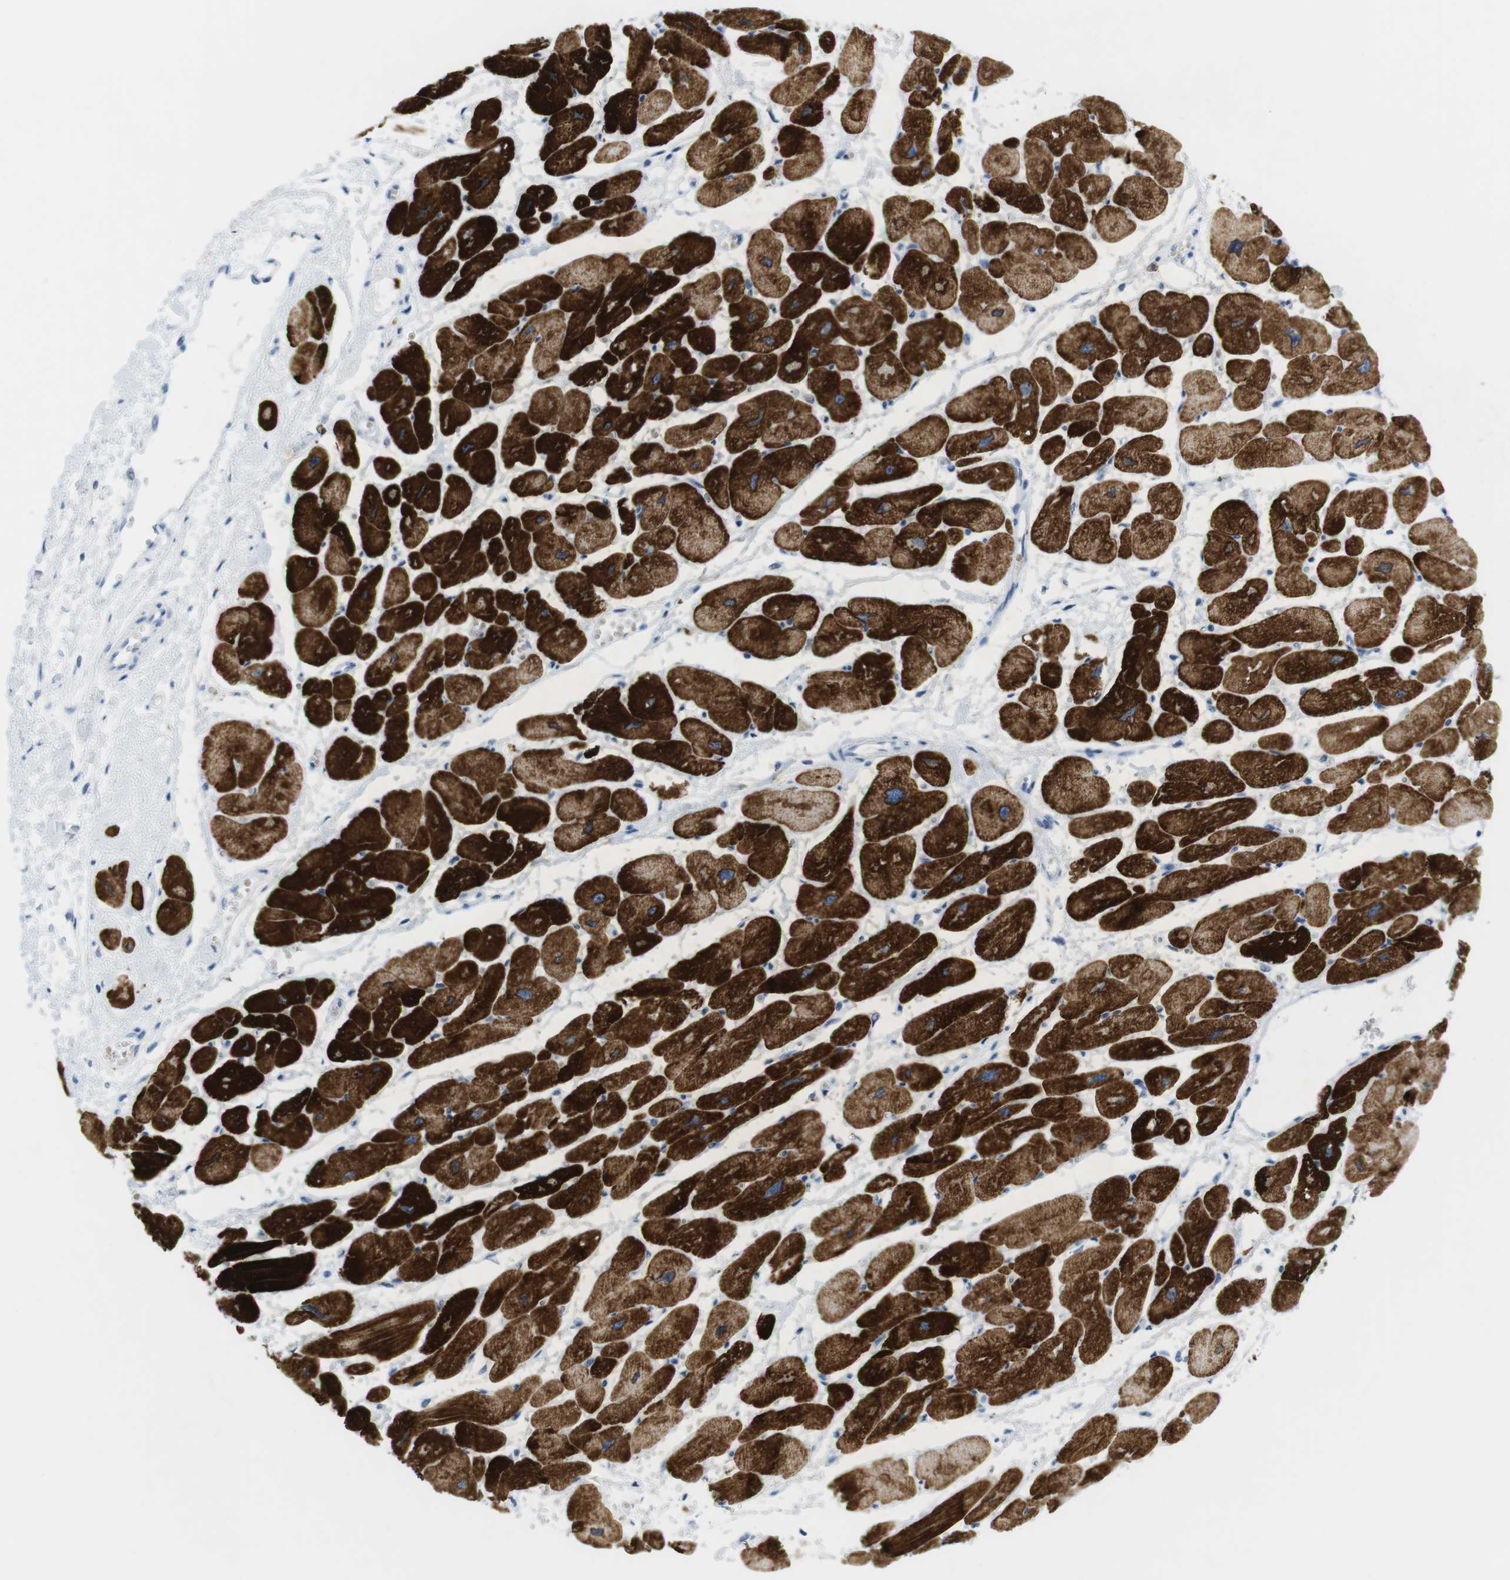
{"staining": {"intensity": "strong", "quantity": ">75%", "location": "cytoplasmic/membranous"}, "tissue": "heart muscle", "cell_type": "Cardiomyocytes", "image_type": "normal", "snomed": [{"axis": "morphology", "description": "Normal tissue, NOS"}, {"axis": "topography", "description": "Heart"}], "caption": "Normal heart muscle displays strong cytoplasmic/membranous expression in about >75% of cardiomyocytes The protein is stained brown, and the nuclei are stained in blue (DAB (3,3'-diaminobenzidine) IHC with brightfield microscopy, high magnification)..", "gene": "TNNT2", "patient": {"sex": "female", "age": 54}}